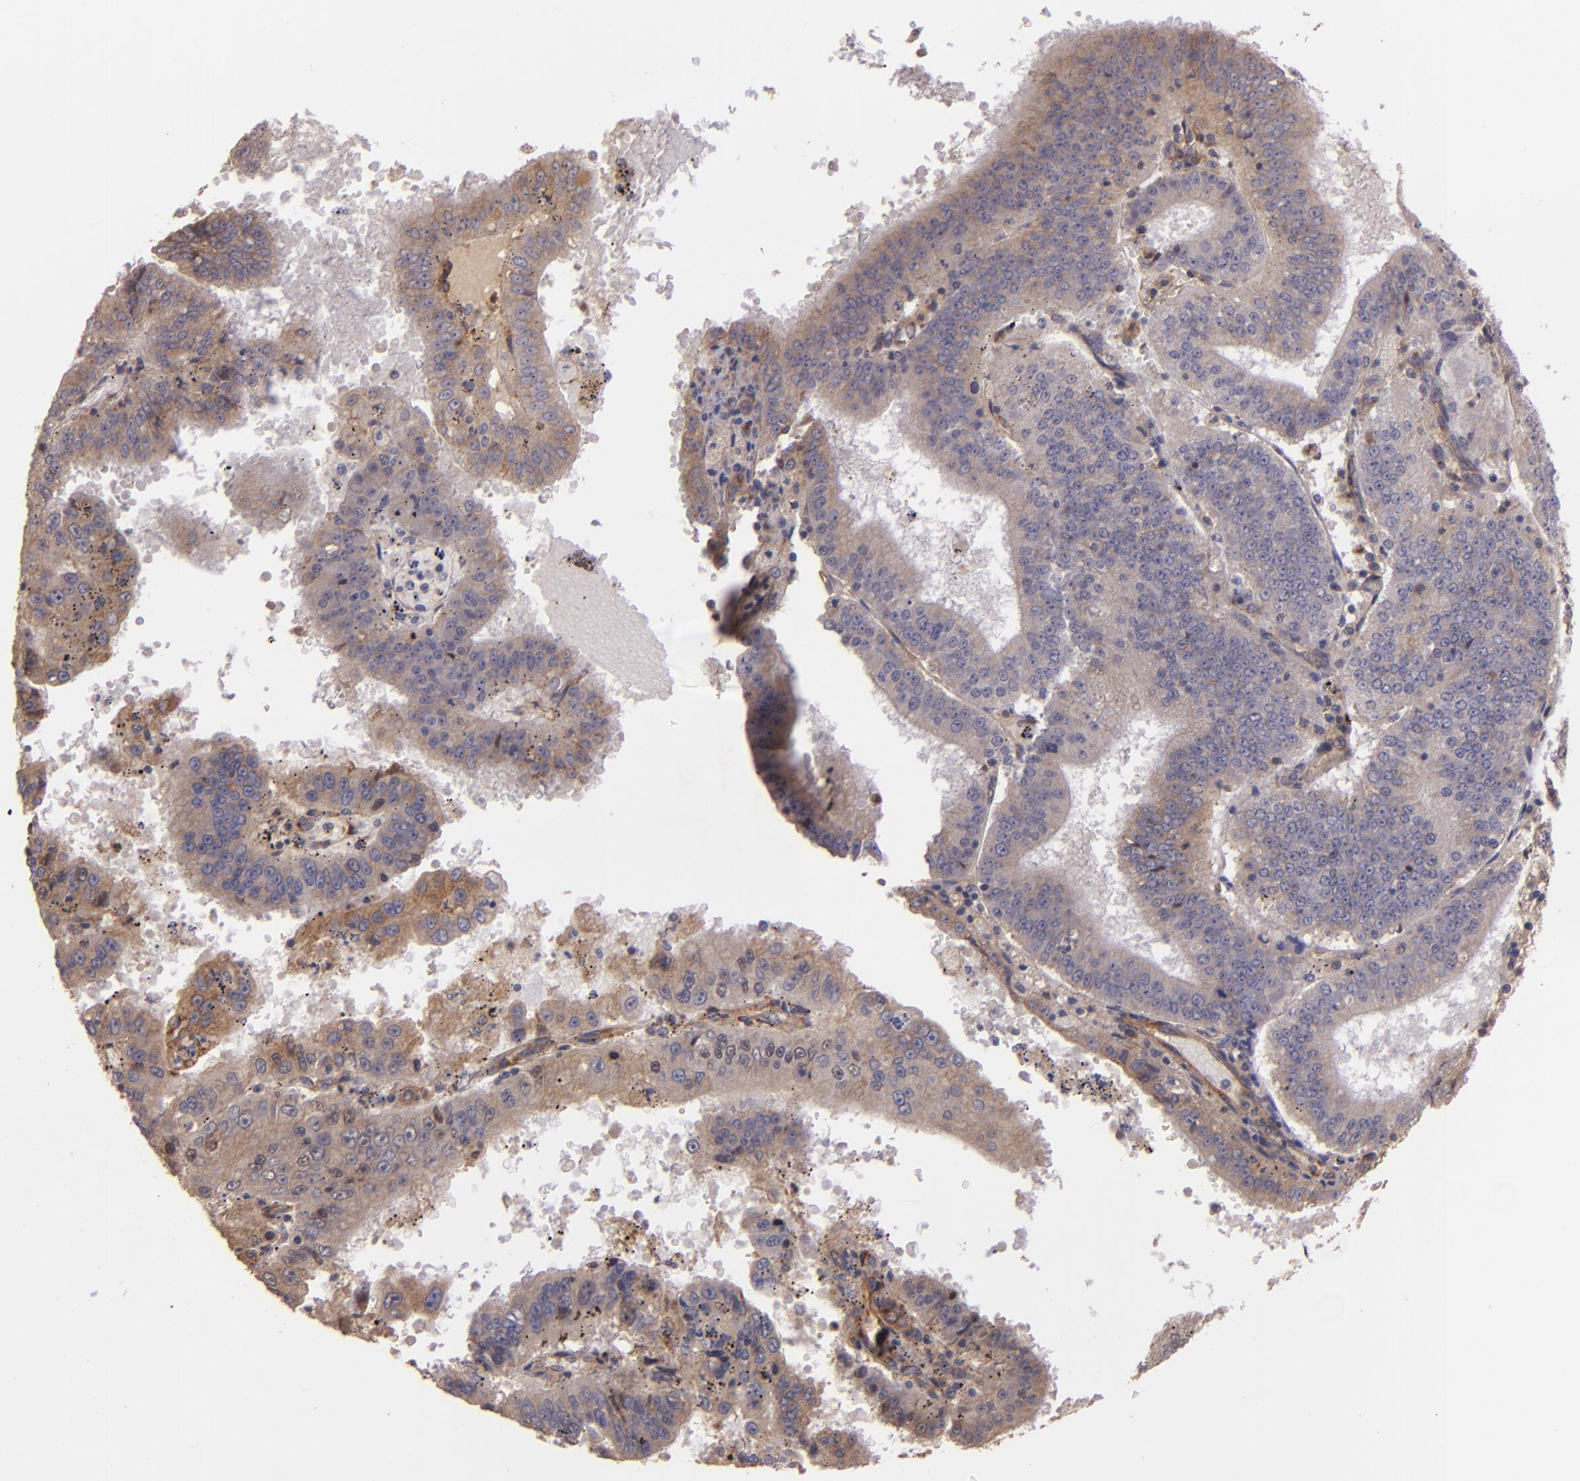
{"staining": {"intensity": "moderate", "quantity": ">75%", "location": "cytoplasmic/membranous"}, "tissue": "endometrial cancer", "cell_type": "Tumor cells", "image_type": "cancer", "snomed": [{"axis": "morphology", "description": "Adenocarcinoma, NOS"}, {"axis": "topography", "description": "Endometrium"}], "caption": "This micrograph exhibits endometrial cancer (adenocarcinoma) stained with immunohistochemistry (IHC) to label a protein in brown. The cytoplasmic/membranous of tumor cells show moderate positivity for the protein. Nuclei are counter-stained blue.", "gene": "ECE1", "patient": {"sex": "female", "age": 66}}